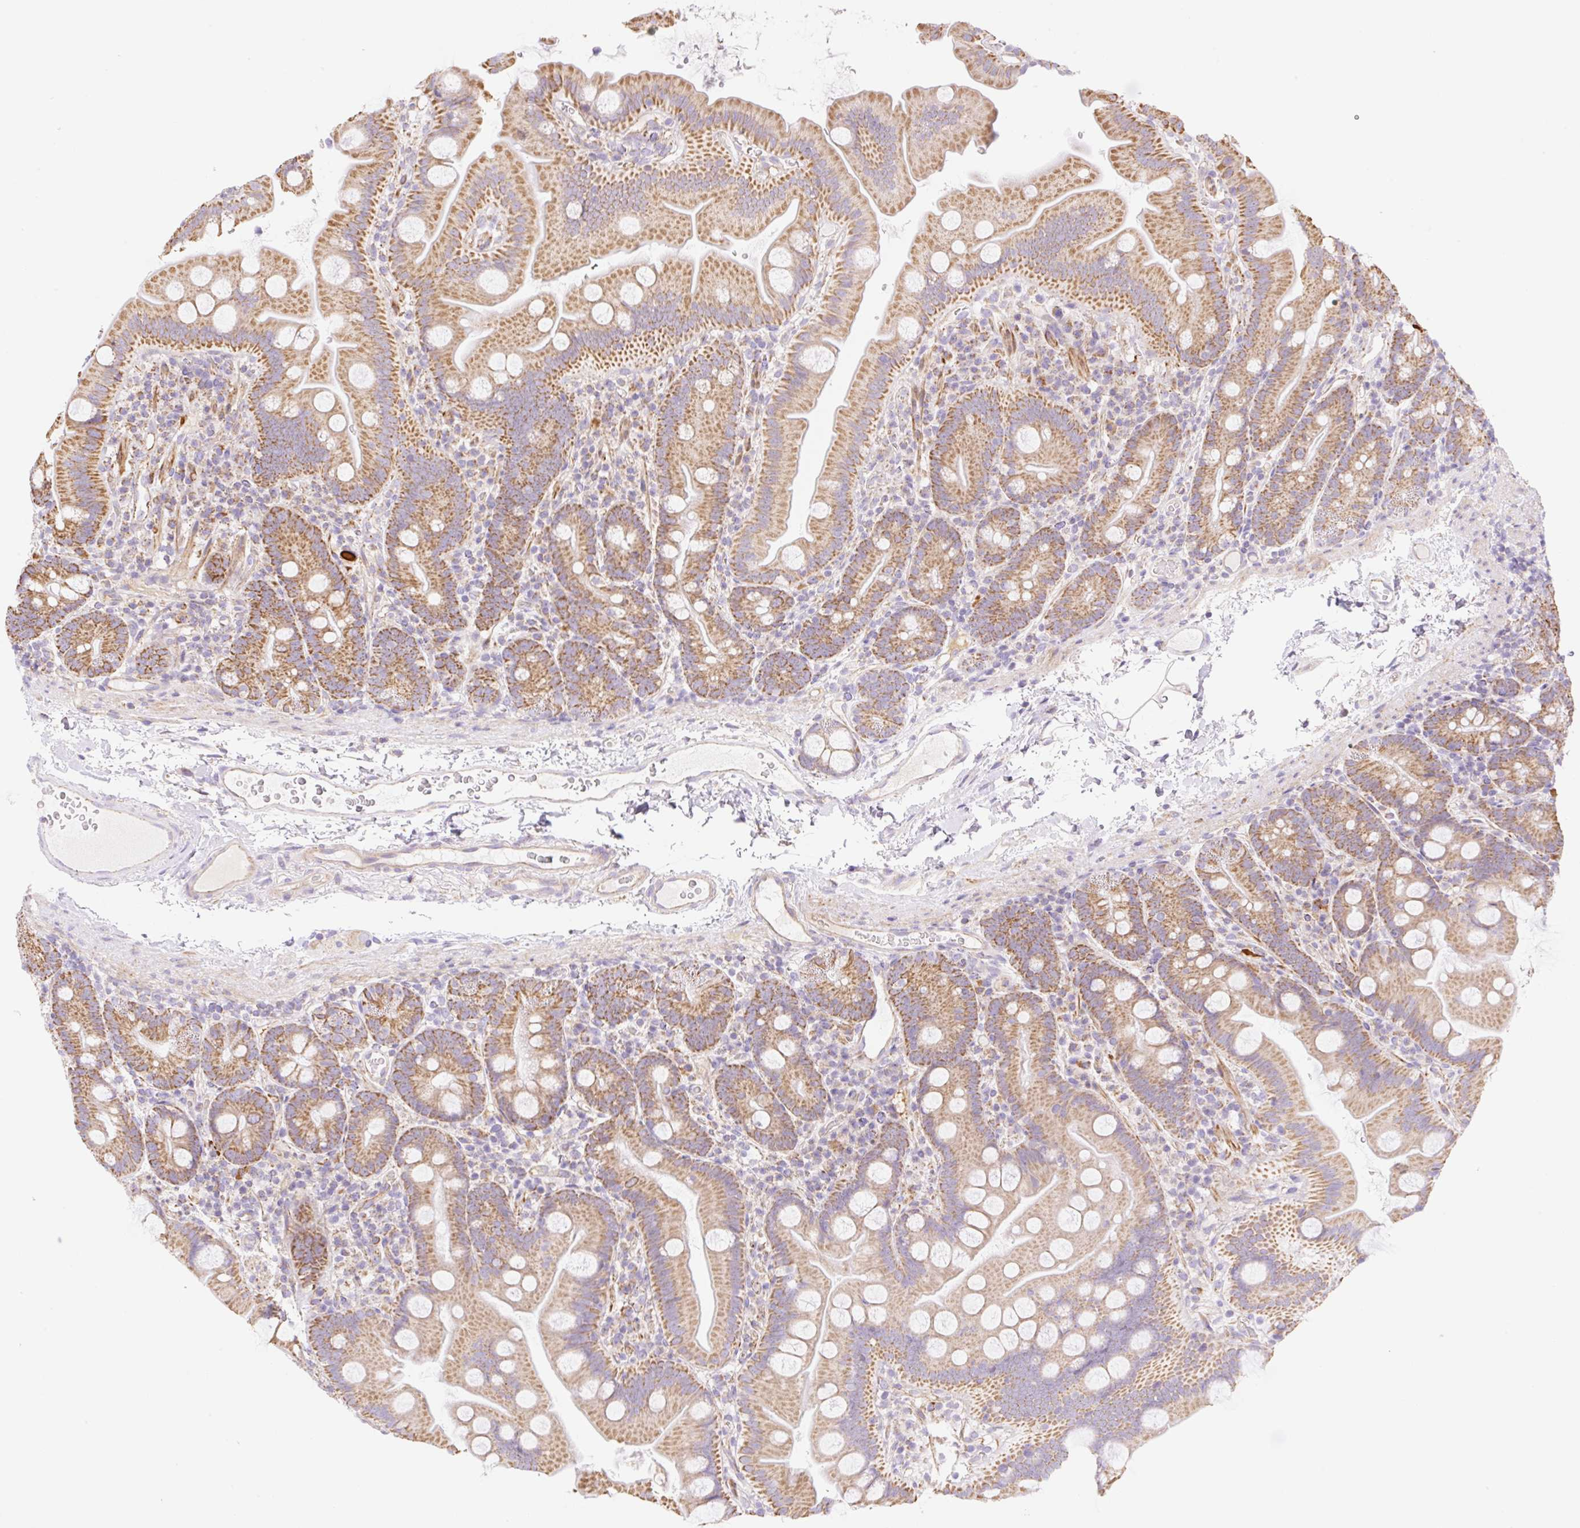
{"staining": {"intensity": "moderate", "quantity": ">75%", "location": "cytoplasmic/membranous"}, "tissue": "small intestine", "cell_type": "Glandular cells", "image_type": "normal", "snomed": [{"axis": "morphology", "description": "Normal tissue, NOS"}, {"axis": "topography", "description": "Small intestine"}], "caption": "This photomicrograph displays IHC staining of unremarkable small intestine, with medium moderate cytoplasmic/membranous expression in approximately >75% of glandular cells.", "gene": "ESAM", "patient": {"sex": "female", "age": 68}}